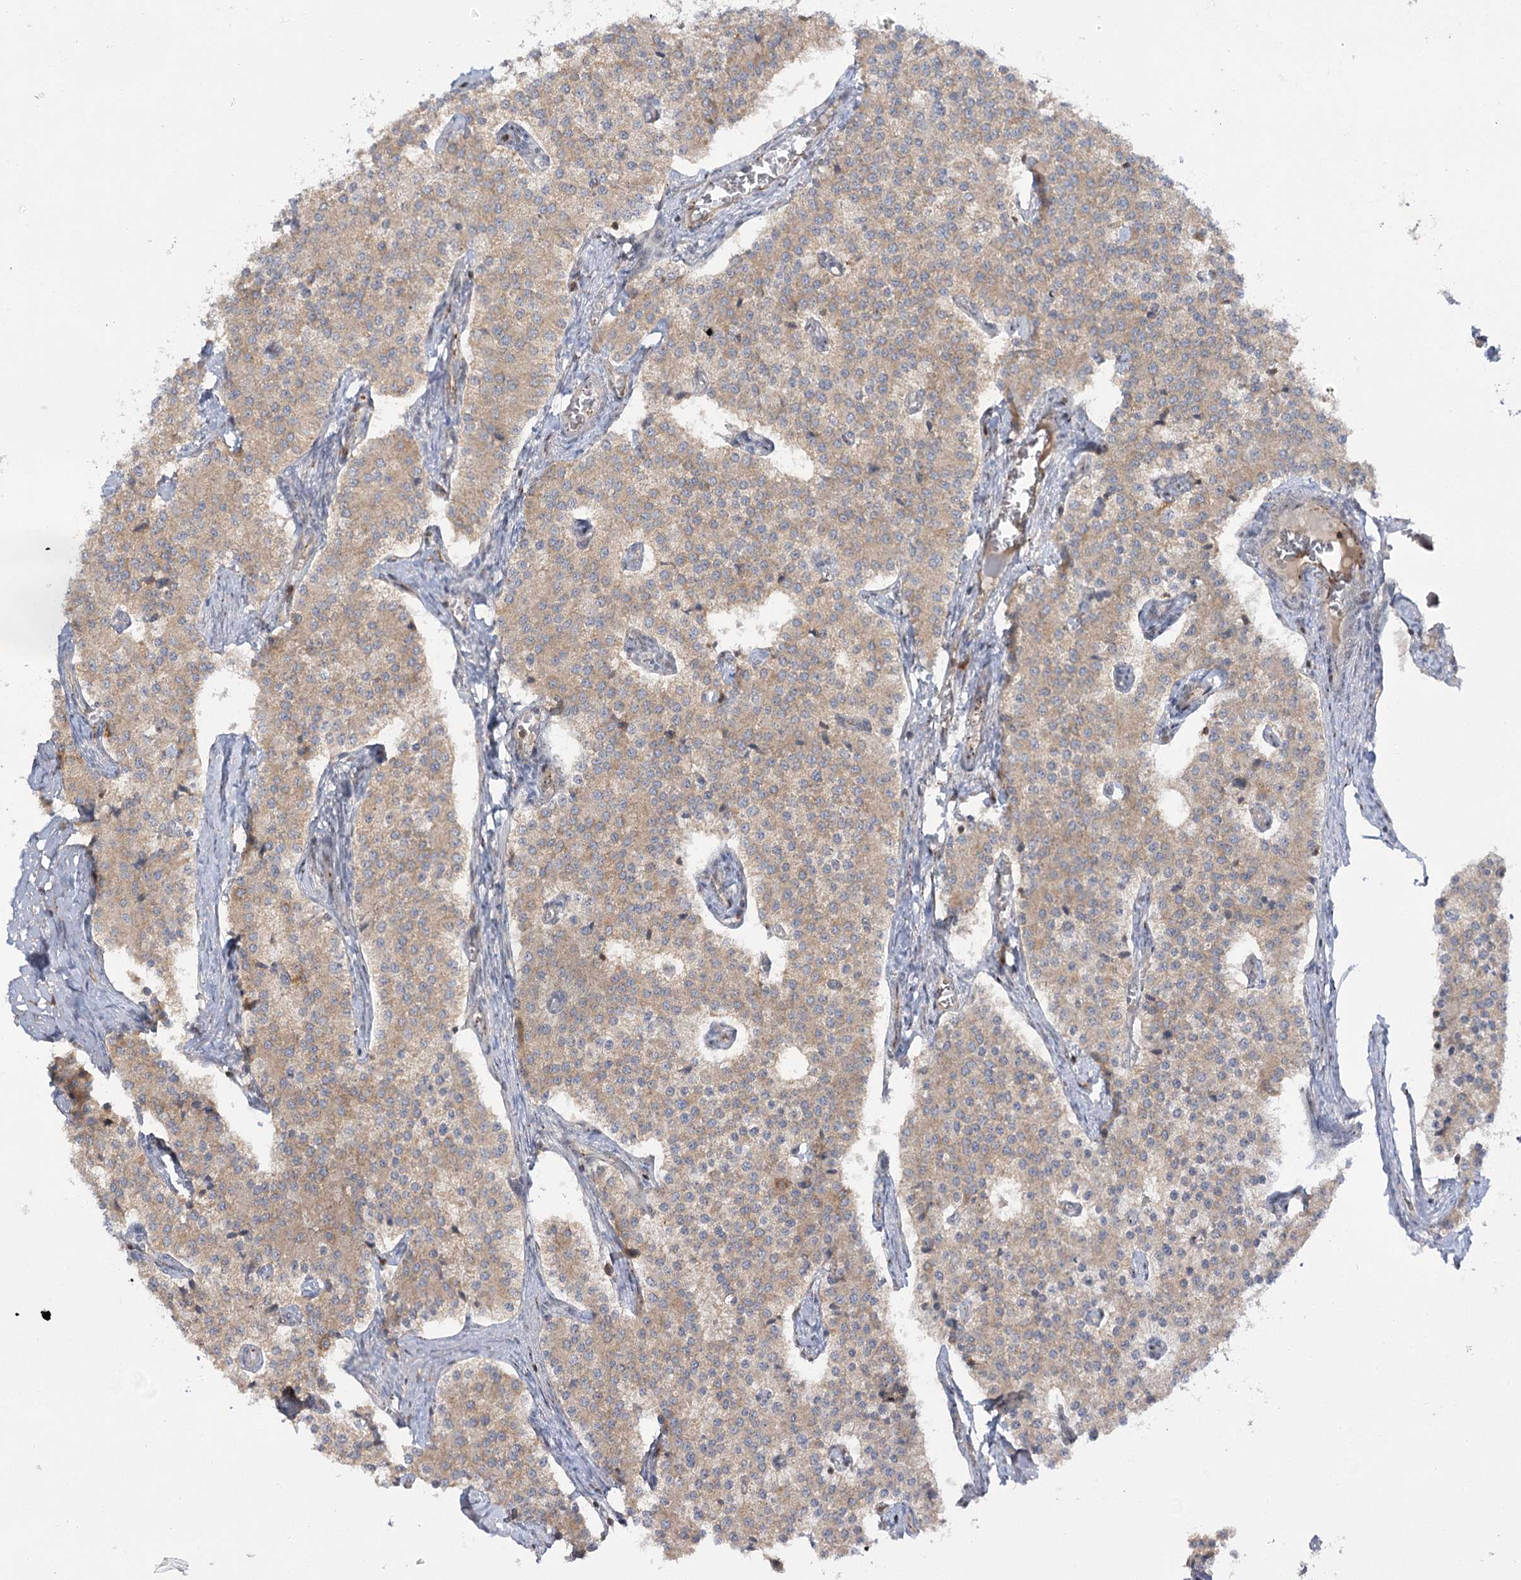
{"staining": {"intensity": "weak", "quantity": ">75%", "location": "cytoplasmic/membranous"}, "tissue": "carcinoid", "cell_type": "Tumor cells", "image_type": "cancer", "snomed": [{"axis": "morphology", "description": "Carcinoid, malignant, NOS"}, {"axis": "topography", "description": "Colon"}], "caption": "The histopathology image displays a brown stain indicating the presence of a protein in the cytoplasmic/membranous of tumor cells in malignant carcinoid. (brown staining indicates protein expression, while blue staining denotes nuclei).", "gene": "SYTL1", "patient": {"sex": "female", "age": 52}}